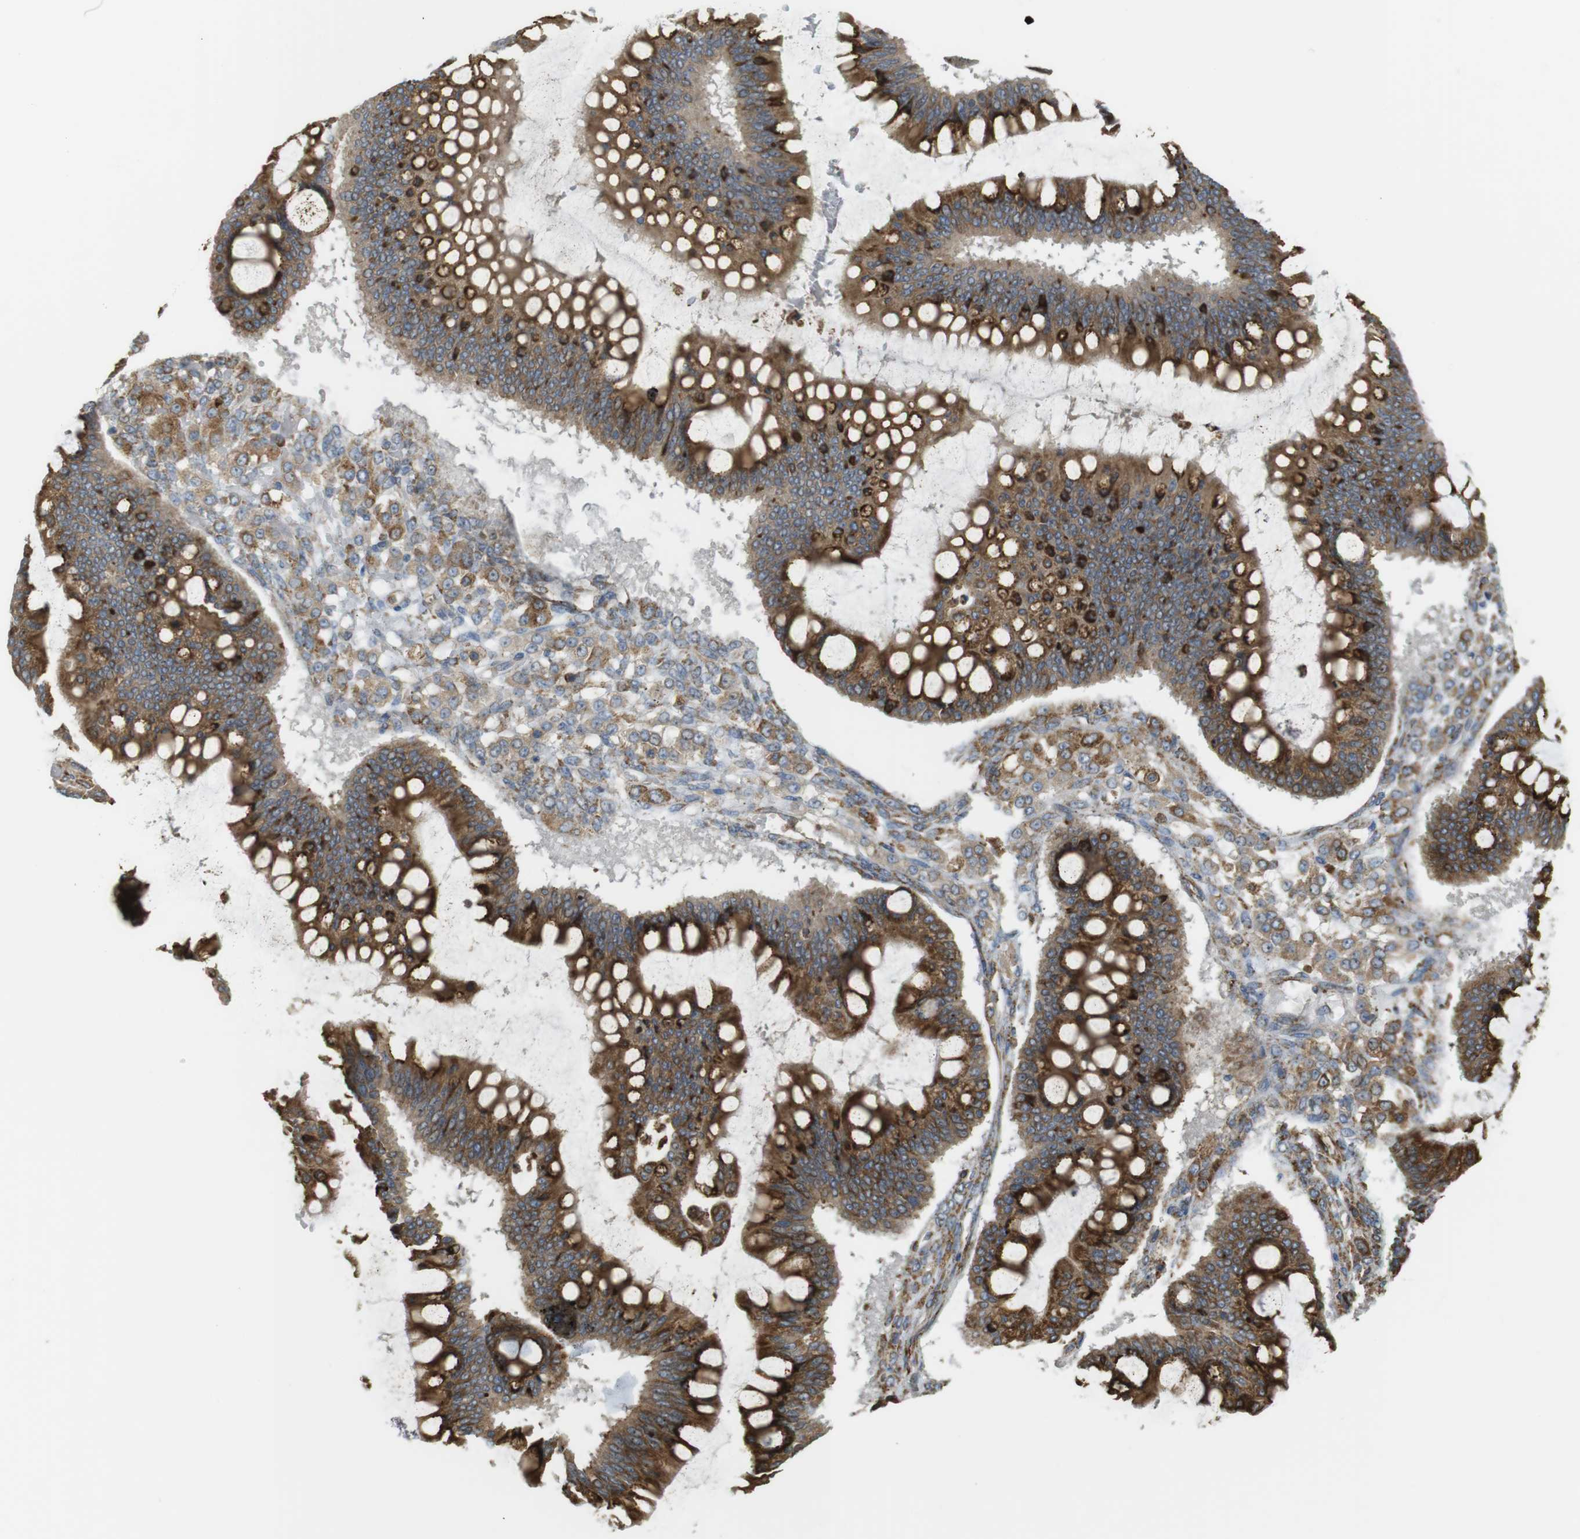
{"staining": {"intensity": "strong", "quantity": ">75%", "location": "cytoplasmic/membranous"}, "tissue": "ovarian cancer", "cell_type": "Tumor cells", "image_type": "cancer", "snomed": [{"axis": "morphology", "description": "Cystadenocarcinoma, mucinous, NOS"}, {"axis": "topography", "description": "Ovary"}], "caption": "Human ovarian cancer stained with a protein marker demonstrates strong staining in tumor cells.", "gene": "MBOAT2", "patient": {"sex": "female", "age": 73}}